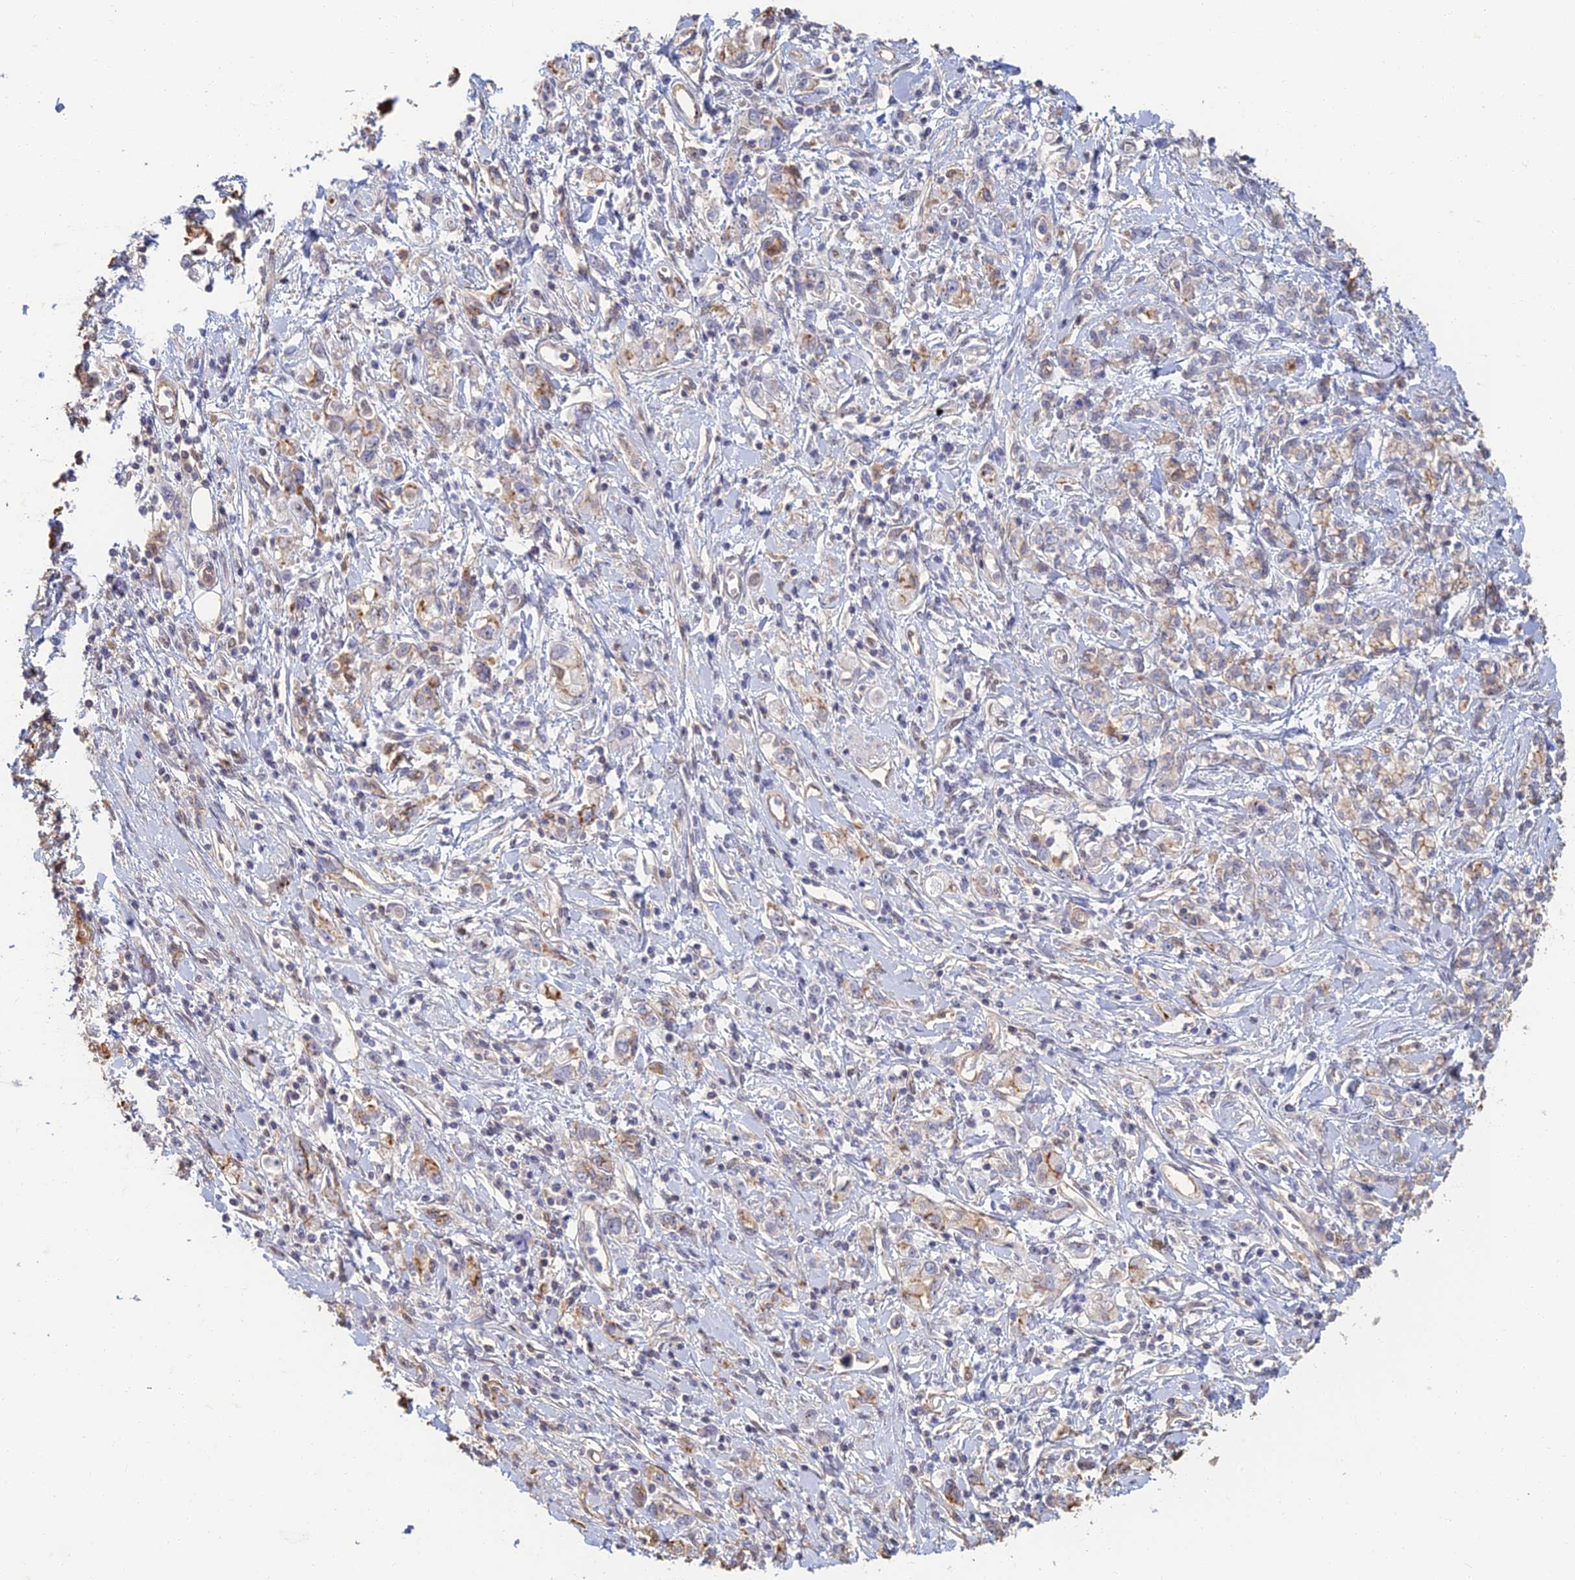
{"staining": {"intensity": "moderate", "quantity": "<25%", "location": "cytoplasmic/membranous"}, "tissue": "stomach cancer", "cell_type": "Tumor cells", "image_type": "cancer", "snomed": [{"axis": "morphology", "description": "Adenocarcinoma, NOS"}, {"axis": "topography", "description": "Stomach"}], "caption": "High-magnification brightfield microscopy of adenocarcinoma (stomach) stained with DAB (3,3'-diaminobenzidine) (brown) and counterstained with hematoxylin (blue). tumor cells exhibit moderate cytoplasmic/membranous positivity is seen in approximately<25% of cells.", "gene": "LRRN3", "patient": {"sex": "female", "age": 76}}